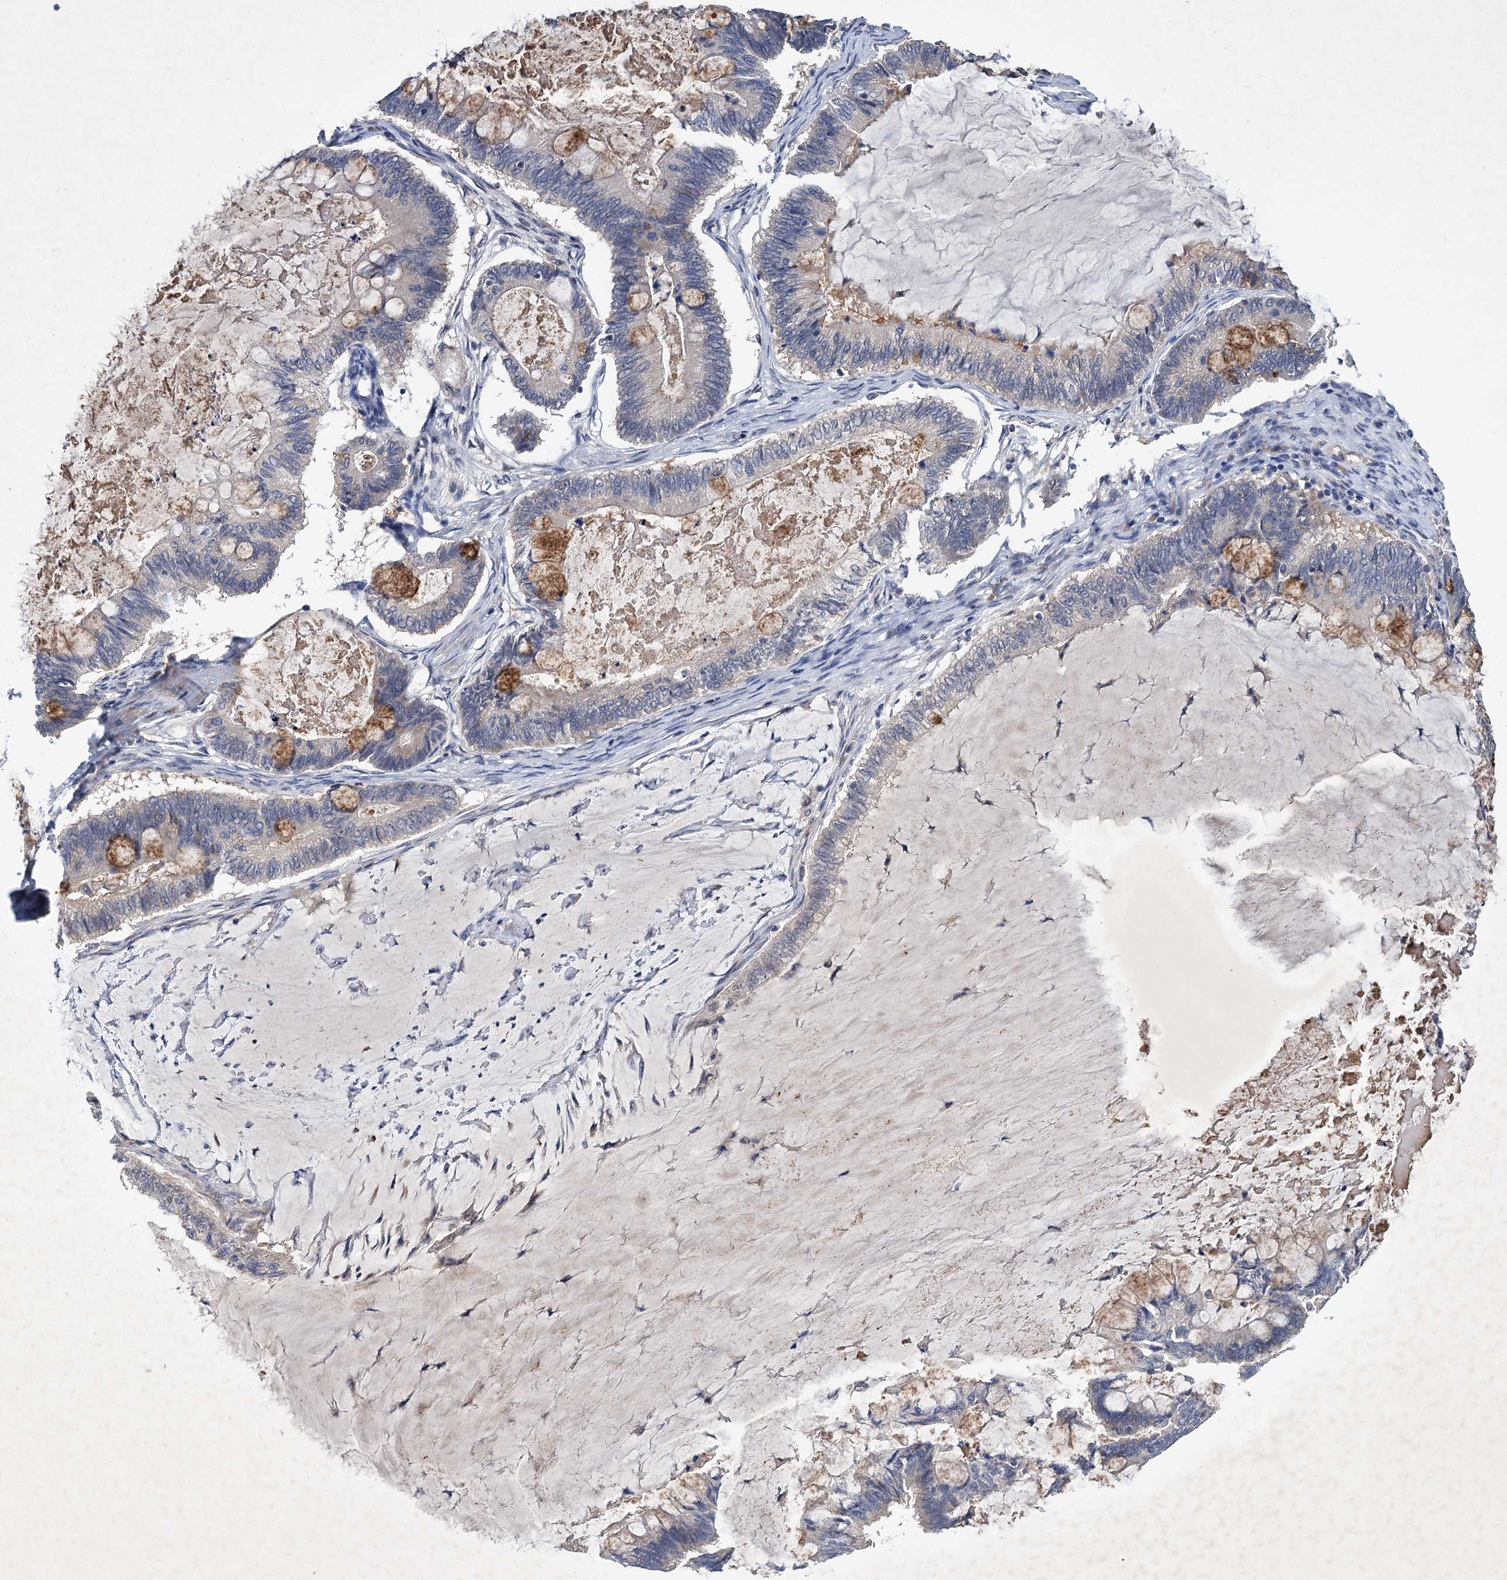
{"staining": {"intensity": "moderate", "quantity": "<25%", "location": "cytoplasmic/membranous"}, "tissue": "ovarian cancer", "cell_type": "Tumor cells", "image_type": "cancer", "snomed": [{"axis": "morphology", "description": "Cystadenocarcinoma, mucinous, NOS"}, {"axis": "topography", "description": "Ovary"}], "caption": "This image displays ovarian cancer stained with immunohistochemistry to label a protein in brown. The cytoplasmic/membranous of tumor cells show moderate positivity for the protein. Nuclei are counter-stained blue.", "gene": "TMEM39B", "patient": {"sex": "female", "age": 61}}